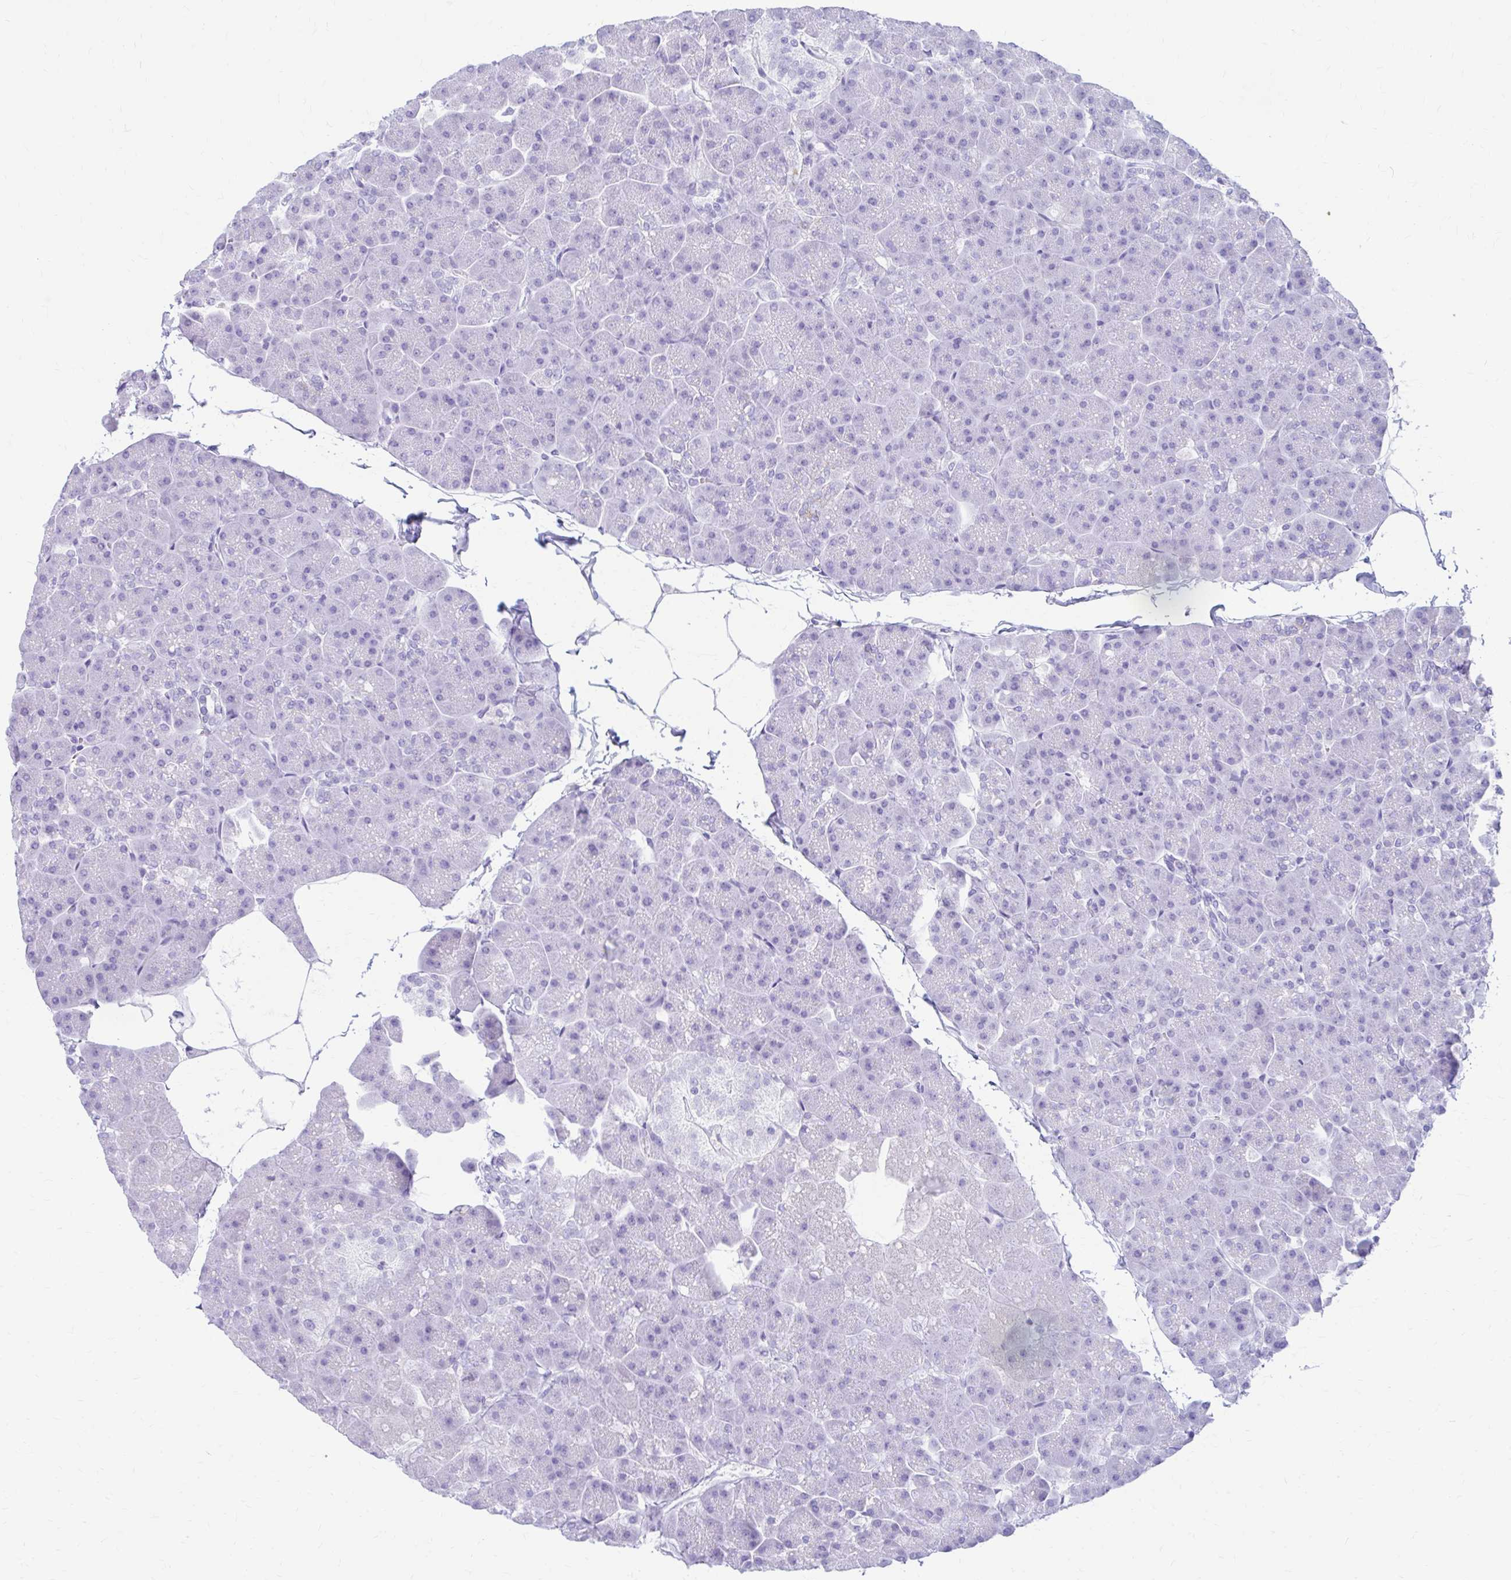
{"staining": {"intensity": "negative", "quantity": "none", "location": "none"}, "tissue": "pancreas", "cell_type": "Exocrine glandular cells", "image_type": "normal", "snomed": [{"axis": "morphology", "description": "Normal tissue, NOS"}, {"axis": "topography", "description": "Pancreas"}], "caption": "Pancreas stained for a protein using IHC exhibits no staining exocrine glandular cells.", "gene": "NSG2", "patient": {"sex": "male", "age": 35}}